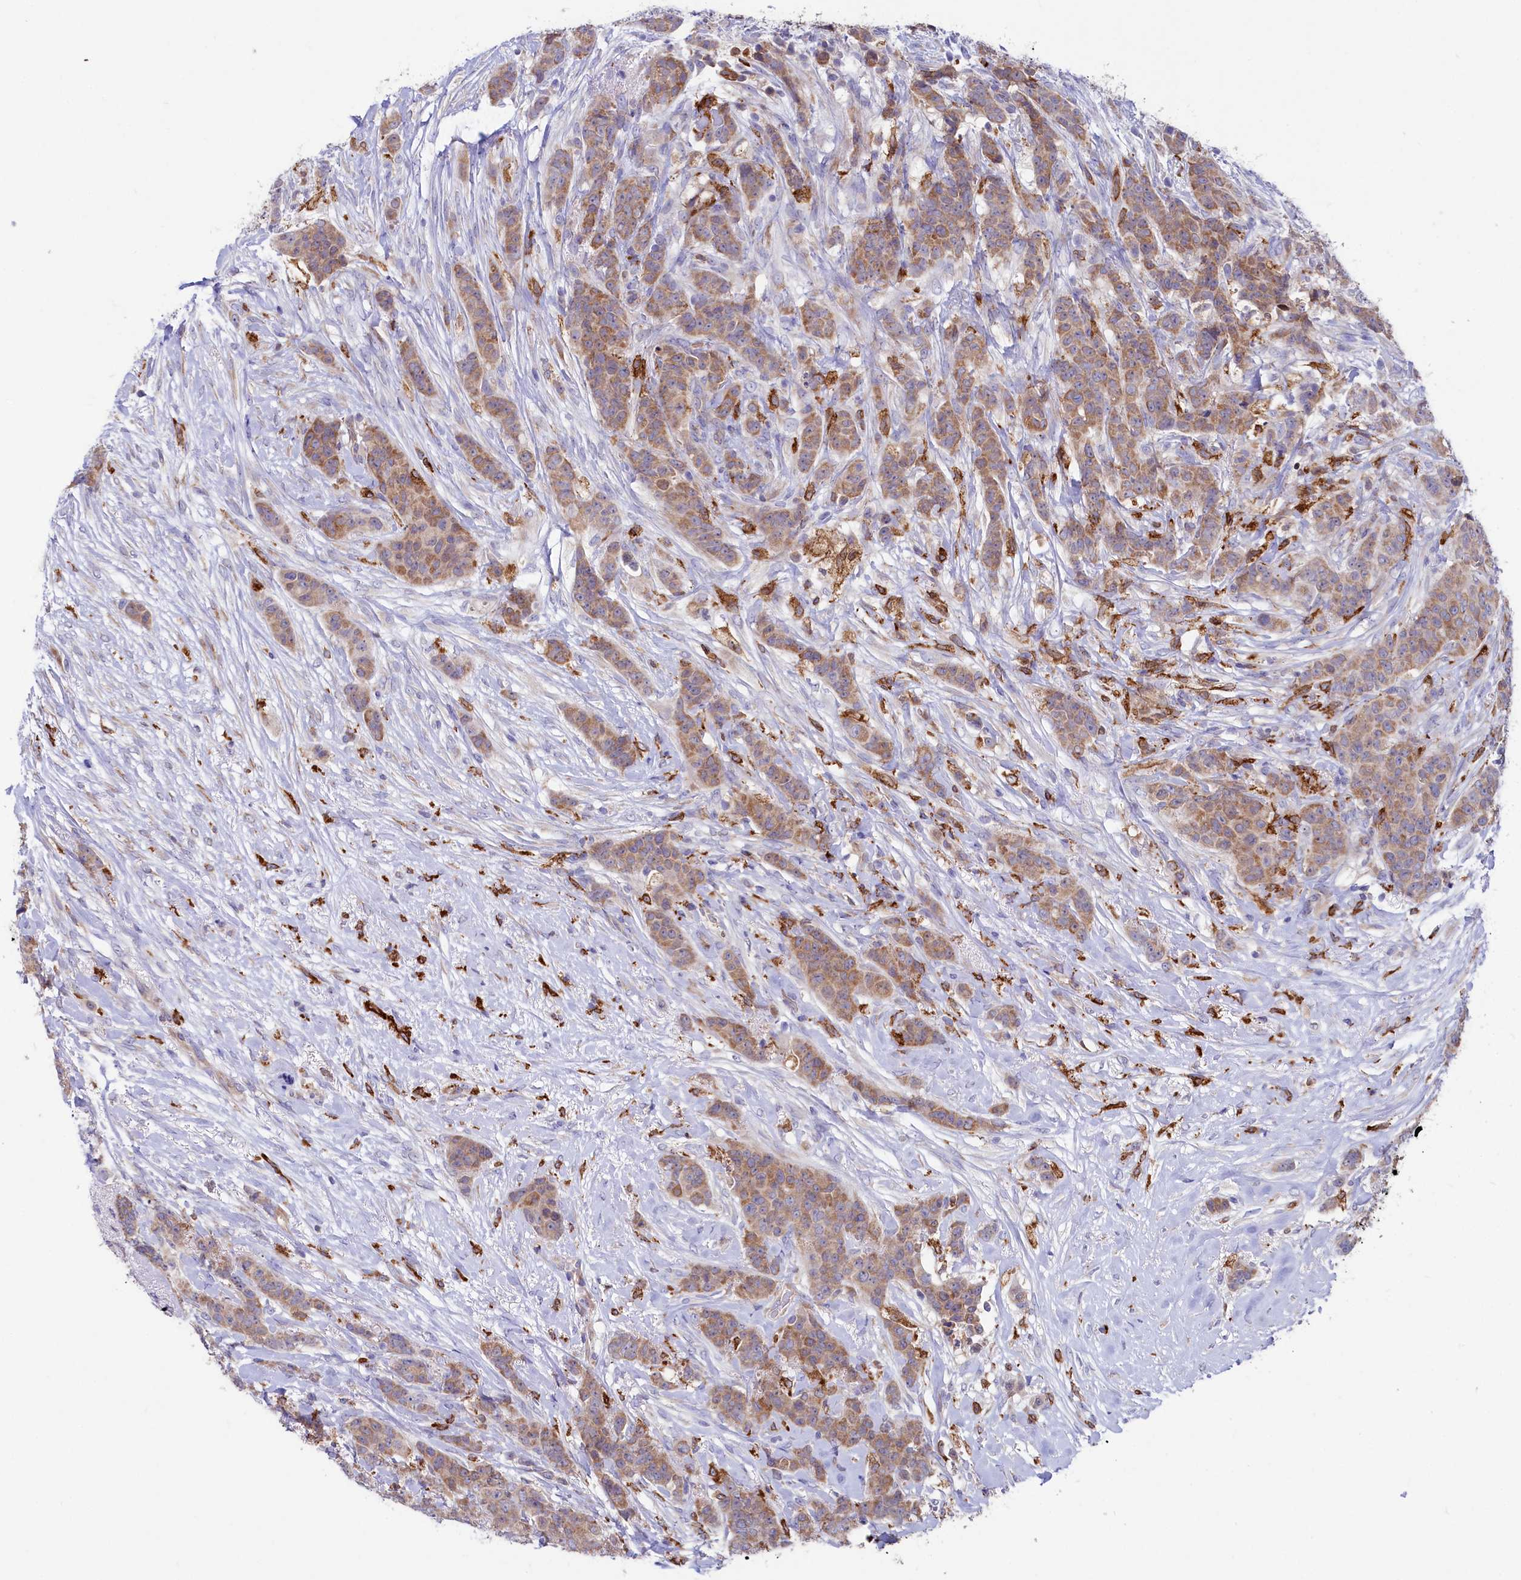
{"staining": {"intensity": "moderate", "quantity": ">75%", "location": "cytoplasmic/membranous"}, "tissue": "breast cancer", "cell_type": "Tumor cells", "image_type": "cancer", "snomed": [{"axis": "morphology", "description": "Duct carcinoma"}, {"axis": "topography", "description": "Breast"}], "caption": "Breast cancer (infiltrating ductal carcinoma) stained for a protein shows moderate cytoplasmic/membranous positivity in tumor cells.", "gene": "CHID1", "patient": {"sex": "female", "age": 40}}